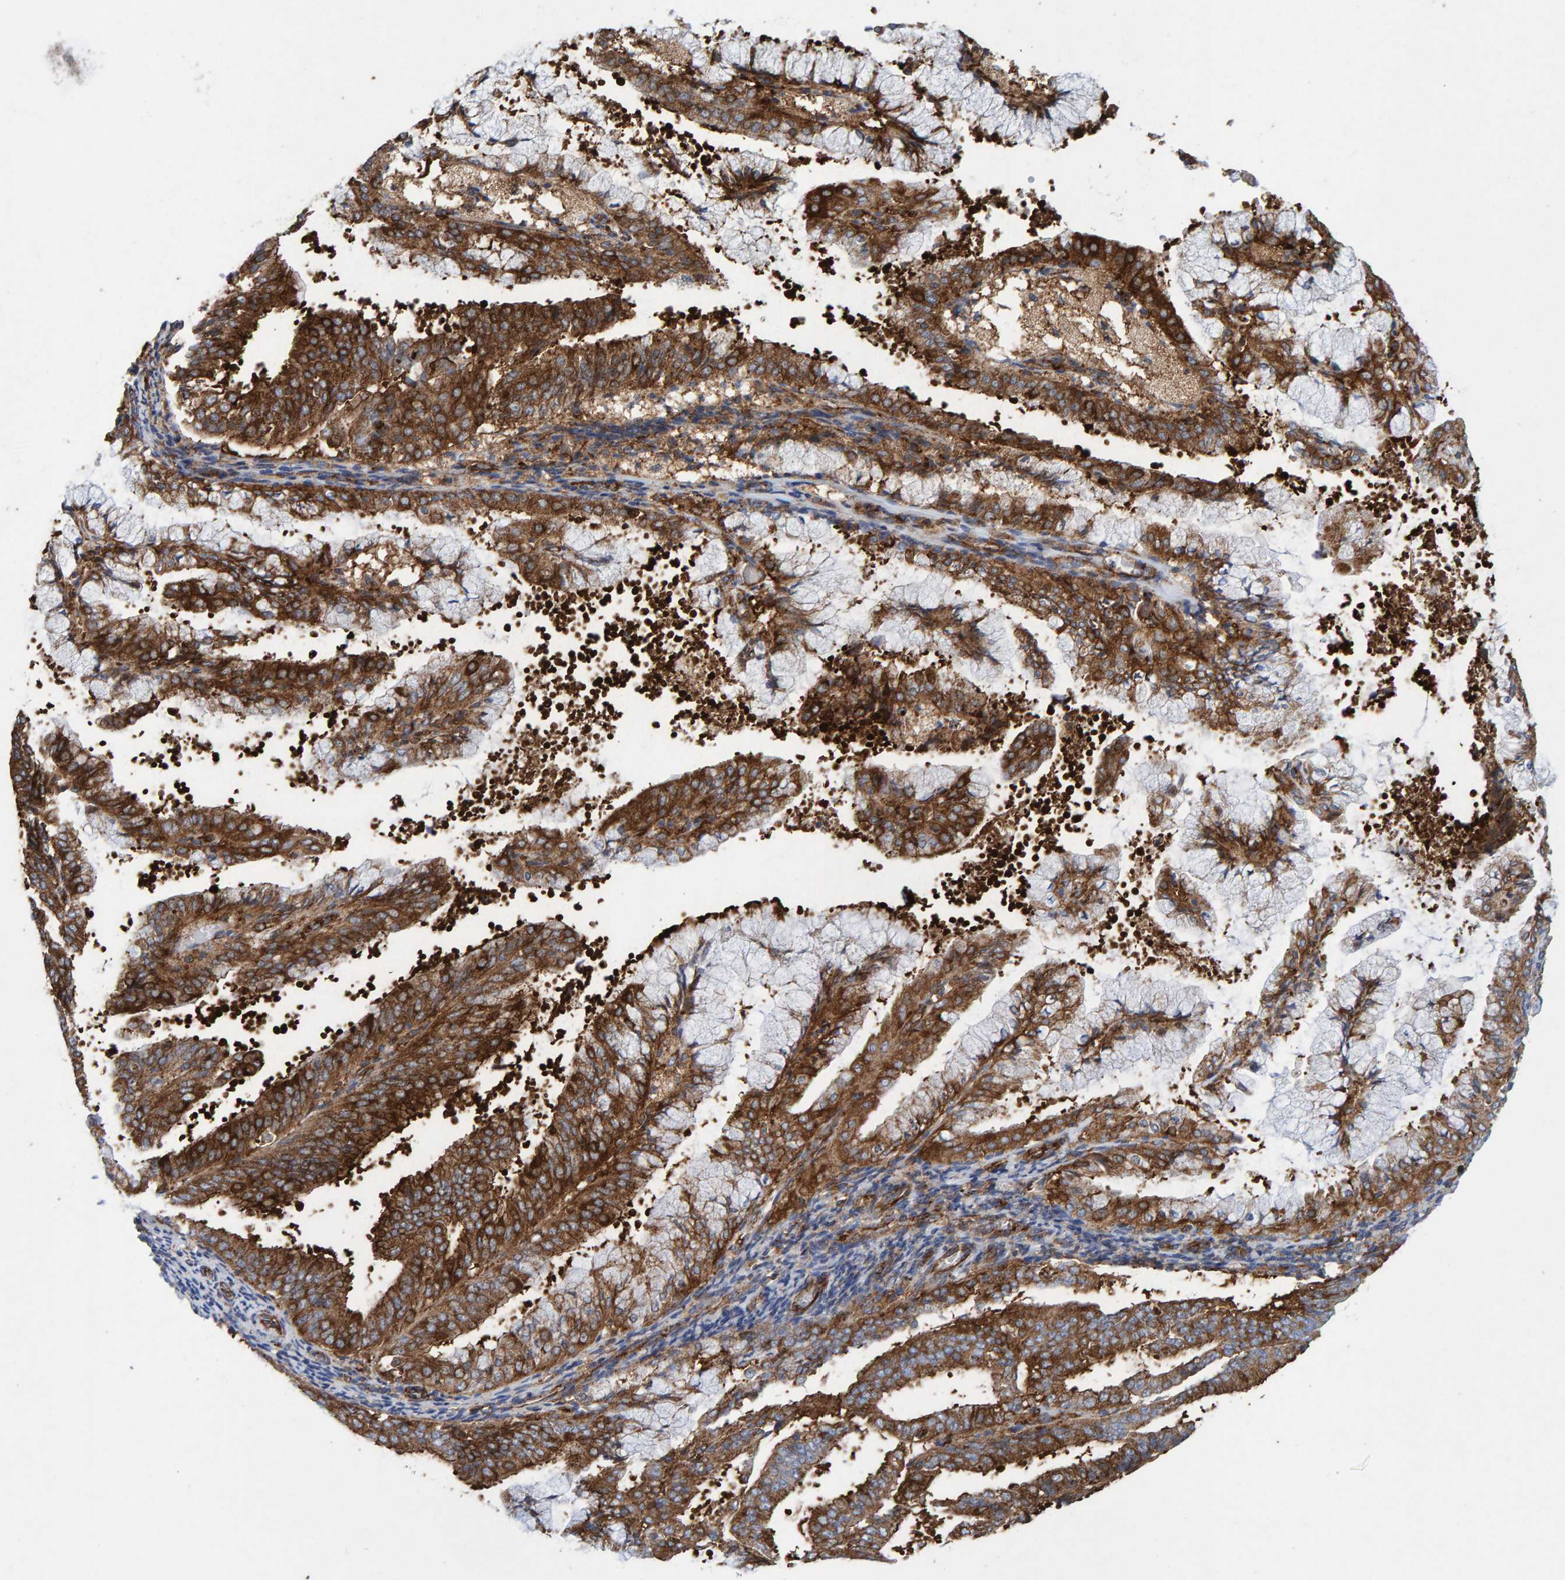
{"staining": {"intensity": "strong", "quantity": ">75%", "location": "cytoplasmic/membranous"}, "tissue": "endometrial cancer", "cell_type": "Tumor cells", "image_type": "cancer", "snomed": [{"axis": "morphology", "description": "Adenocarcinoma, NOS"}, {"axis": "topography", "description": "Endometrium"}], "caption": "The image exhibits immunohistochemical staining of endometrial cancer (adenocarcinoma). There is strong cytoplasmic/membranous expression is present in about >75% of tumor cells.", "gene": "MVP", "patient": {"sex": "female", "age": 63}}